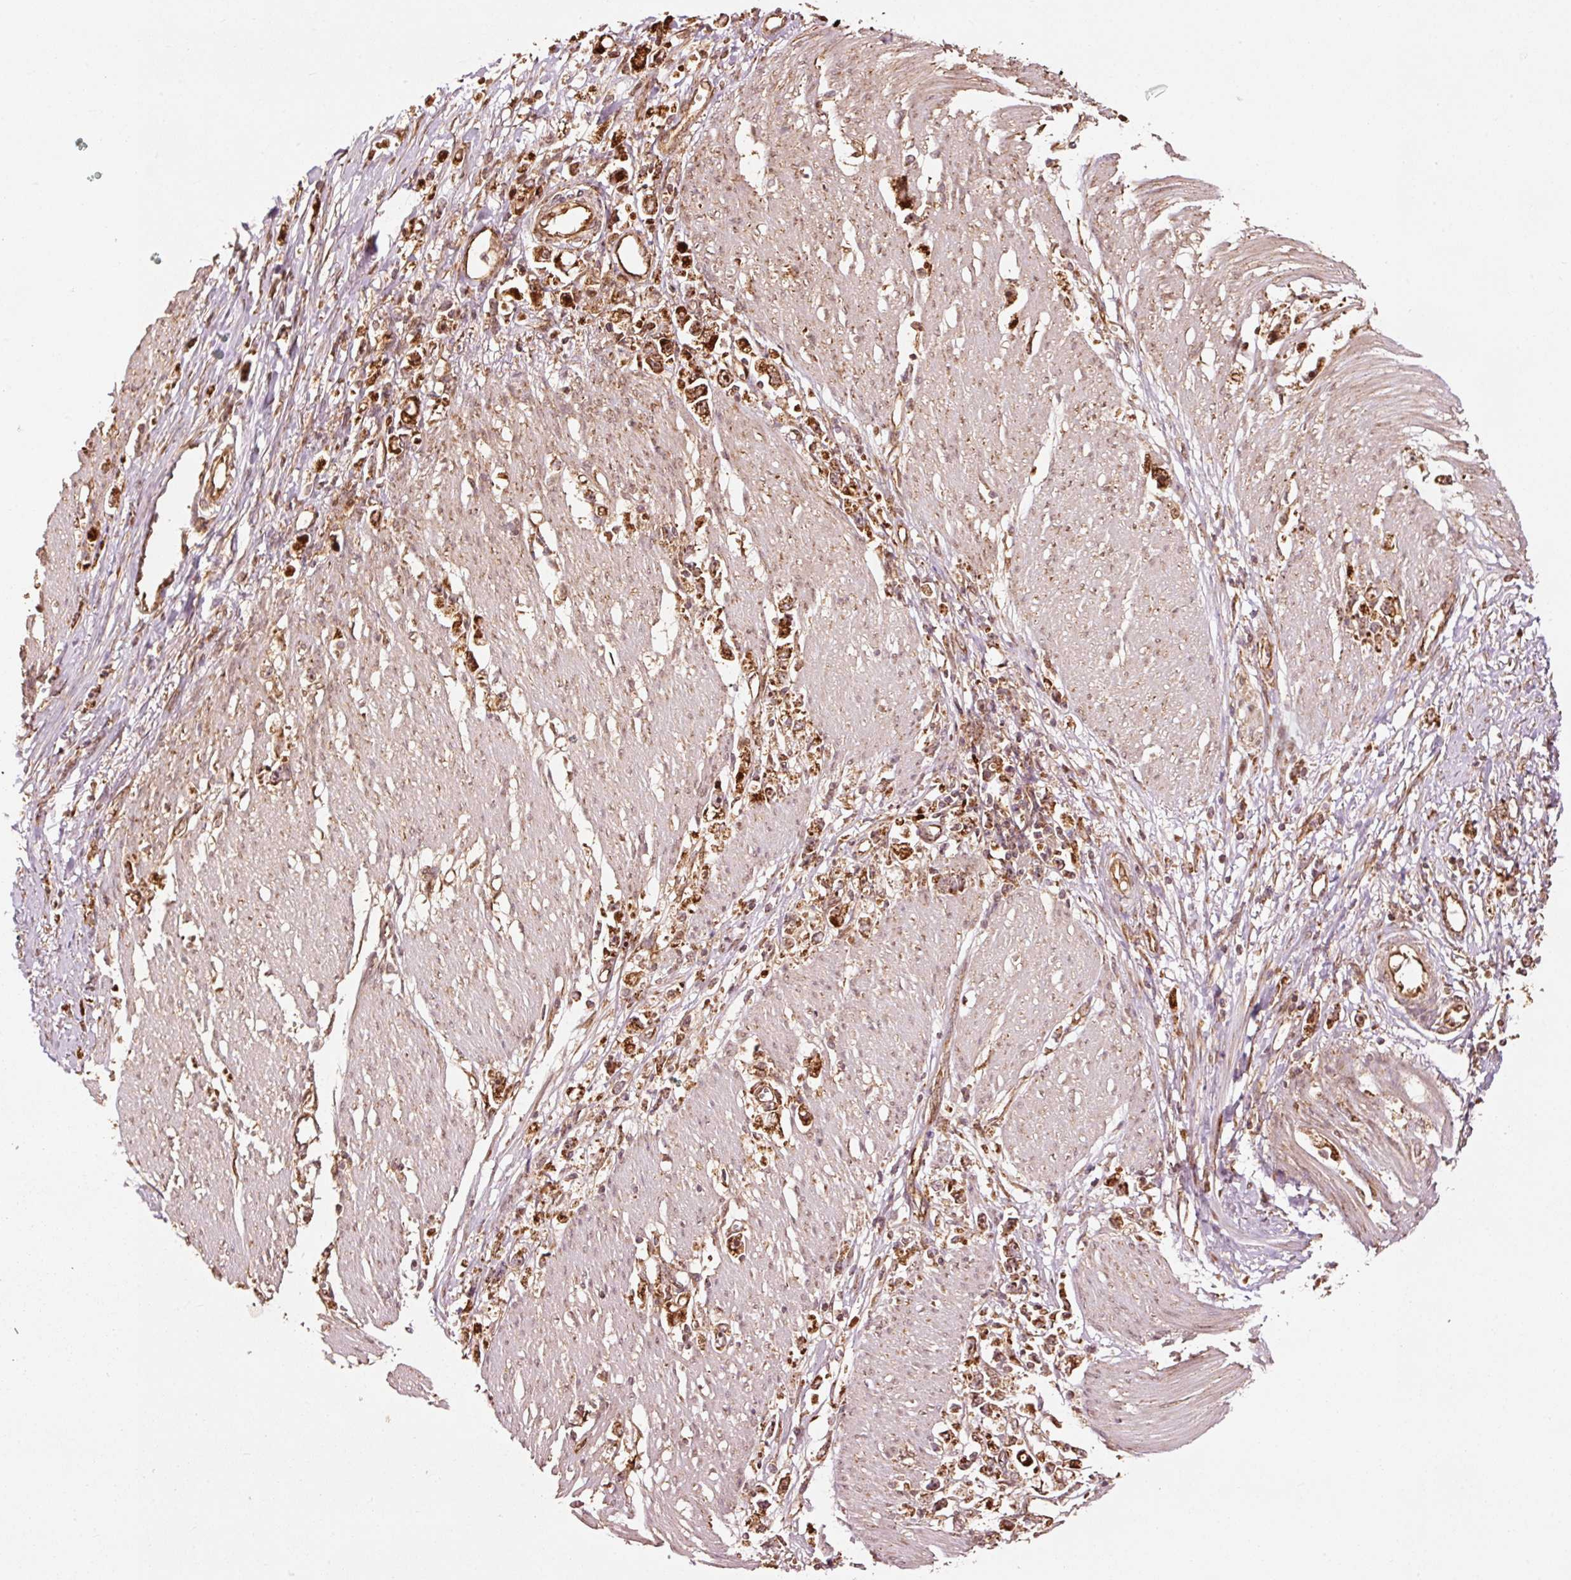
{"staining": {"intensity": "strong", "quantity": ">75%", "location": "cytoplasmic/membranous"}, "tissue": "stomach cancer", "cell_type": "Tumor cells", "image_type": "cancer", "snomed": [{"axis": "morphology", "description": "Adenocarcinoma, NOS"}, {"axis": "topography", "description": "Stomach"}], "caption": "High-magnification brightfield microscopy of stomach adenocarcinoma stained with DAB (3,3'-diaminobenzidine) (brown) and counterstained with hematoxylin (blue). tumor cells exhibit strong cytoplasmic/membranous staining is appreciated in approximately>75% of cells.", "gene": "MRPL16", "patient": {"sex": "female", "age": 59}}